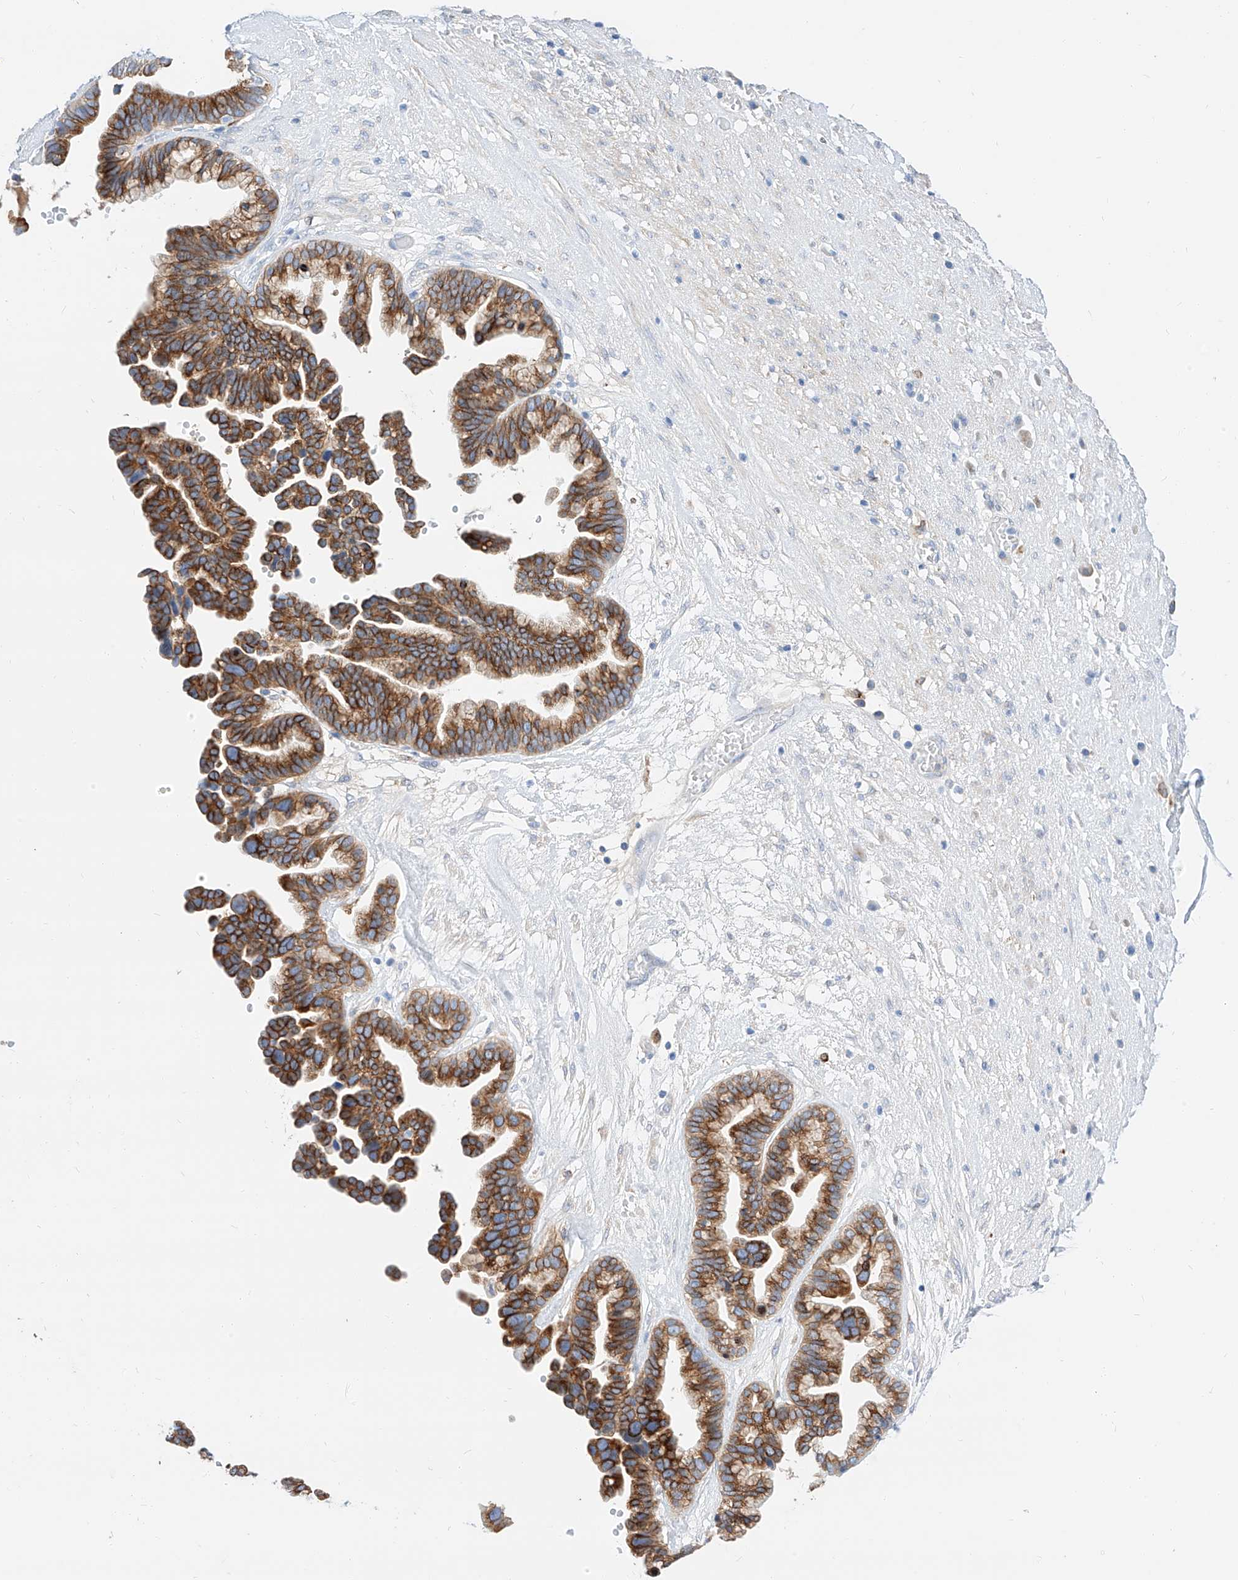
{"staining": {"intensity": "strong", "quantity": ">75%", "location": "cytoplasmic/membranous"}, "tissue": "ovarian cancer", "cell_type": "Tumor cells", "image_type": "cancer", "snomed": [{"axis": "morphology", "description": "Cystadenocarcinoma, serous, NOS"}, {"axis": "topography", "description": "Ovary"}], "caption": "Immunohistochemical staining of serous cystadenocarcinoma (ovarian) shows high levels of strong cytoplasmic/membranous expression in approximately >75% of tumor cells.", "gene": "MAP7", "patient": {"sex": "female", "age": 56}}